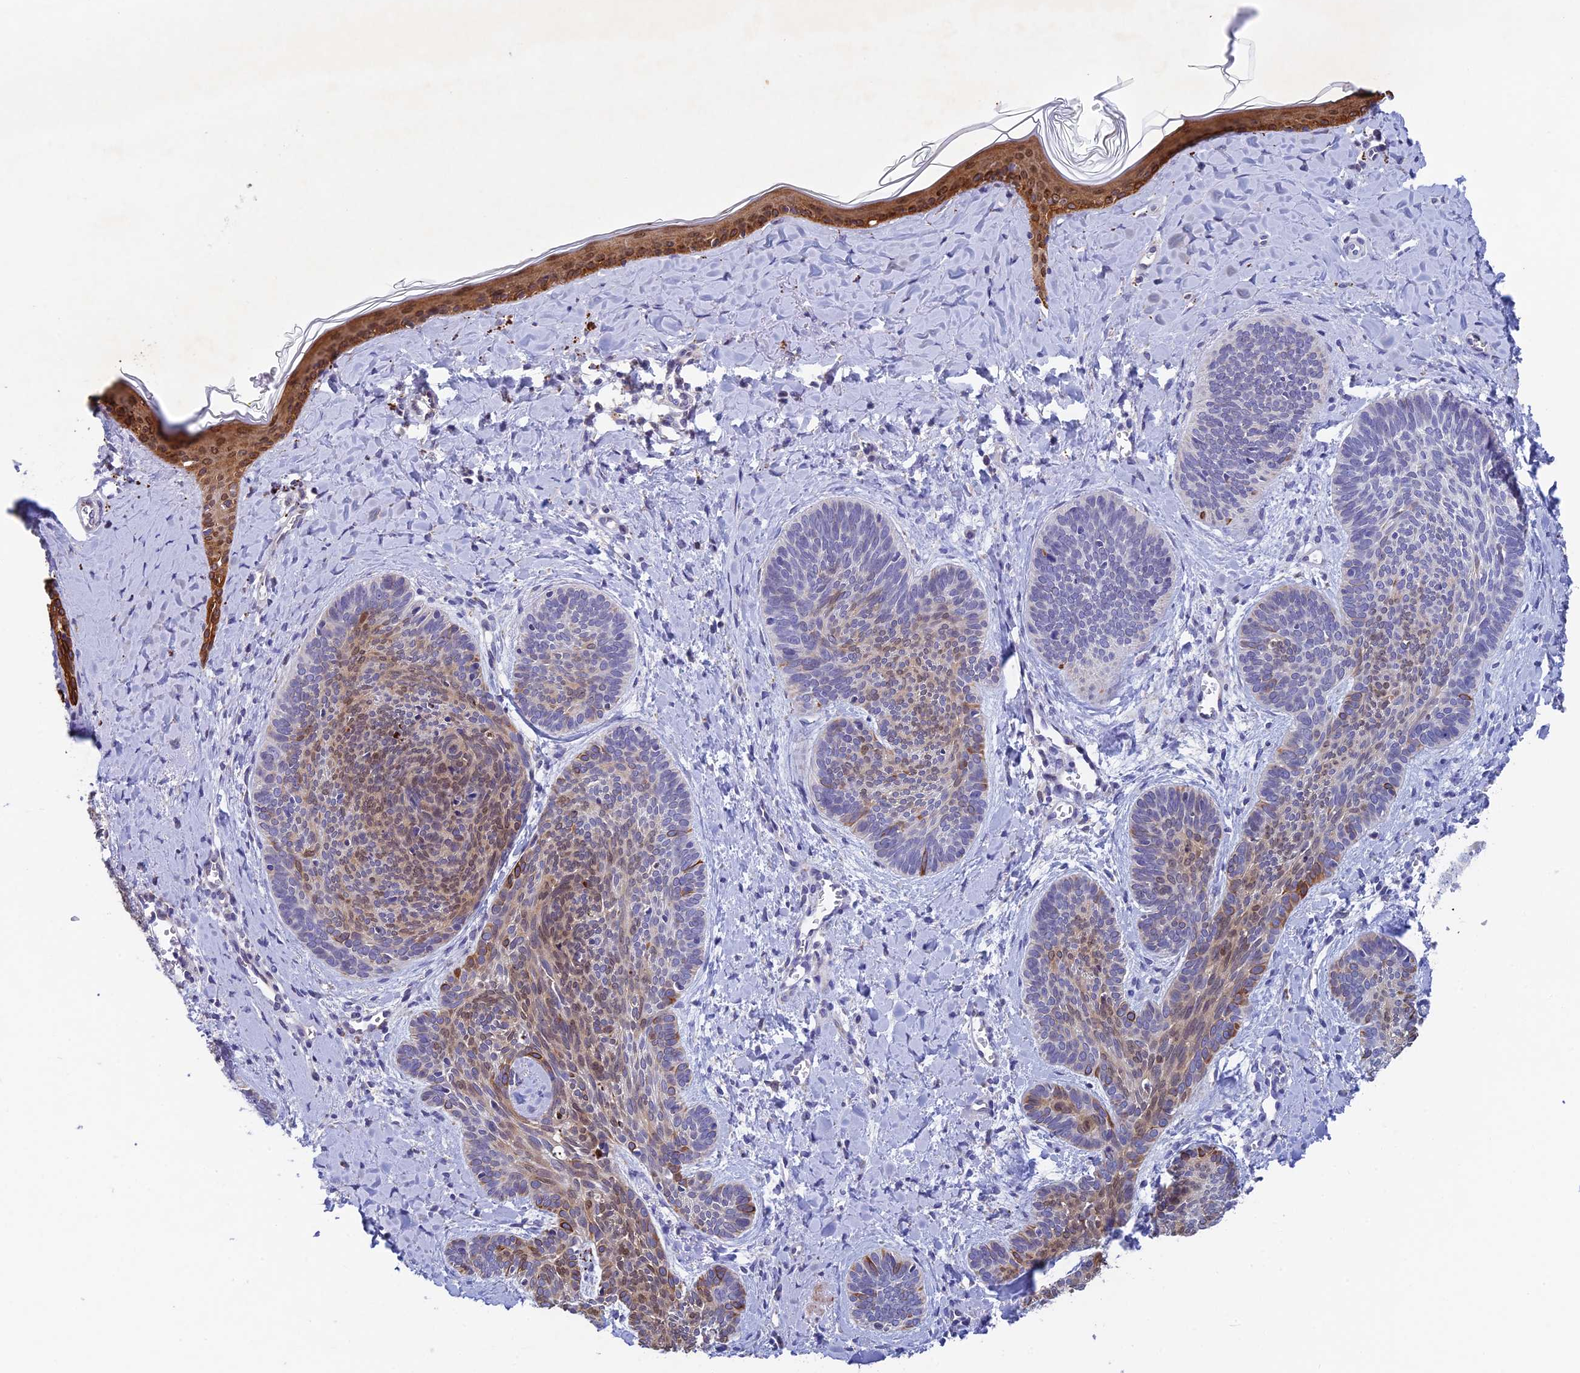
{"staining": {"intensity": "moderate", "quantity": "25%-75%", "location": "cytoplasmic/membranous,nuclear"}, "tissue": "skin cancer", "cell_type": "Tumor cells", "image_type": "cancer", "snomed": [{"axis": "morphology", "description": "Basal cell carcinoma"}, {"axis": "topography", "description": "Skin"}], "caption": "The image demonstrates staining of basal cell carcinoma (skin), revealing moderate cytoplasmic/membranous and nuclear protein positivity (brown color) within tumor cells. The protein of interest is shown in brown color, while the nuclei are stained blue.", "gene": "REXO5", "patient": {"sex": "female", "age": 81}}